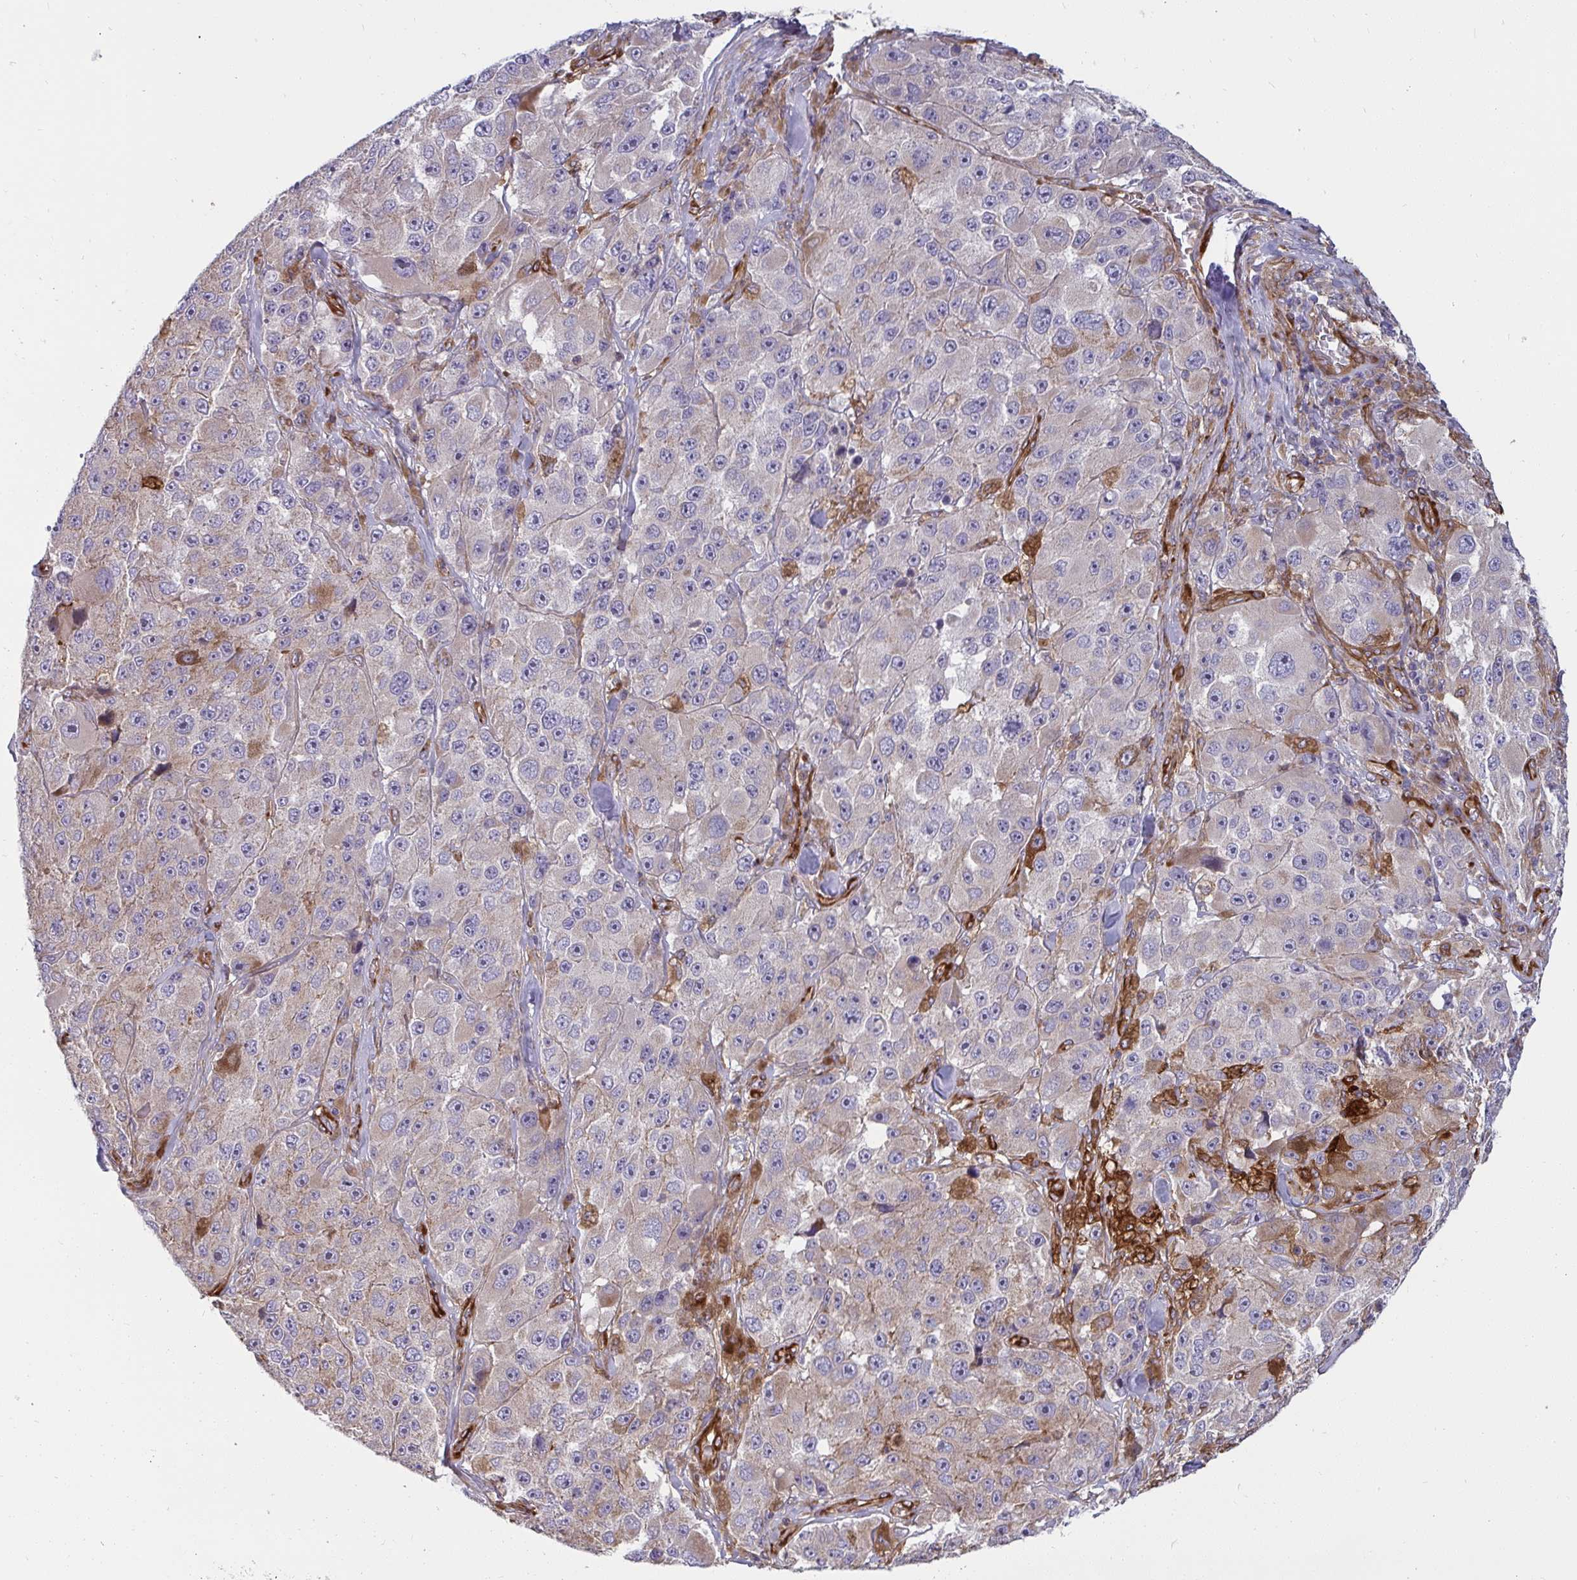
{"staining": {"intensity": "negative", "quantity": "none", "location": "none"}, "tissue": "melanoma", "cell_type": "Tumor cells", "image_type": "cancer", "snomed": [{"axis": "morphology", "description": "Malignant melanoma, Metastatic site"}, {"axis": "topography", "description": "Lymph node"}], "caption": "The histopathology image demonstrates no staining of tumor cells in malignant melanoma (metastatic site).", "gene": "IFIT3", "patient": {"sex": "male", "age": 62}}